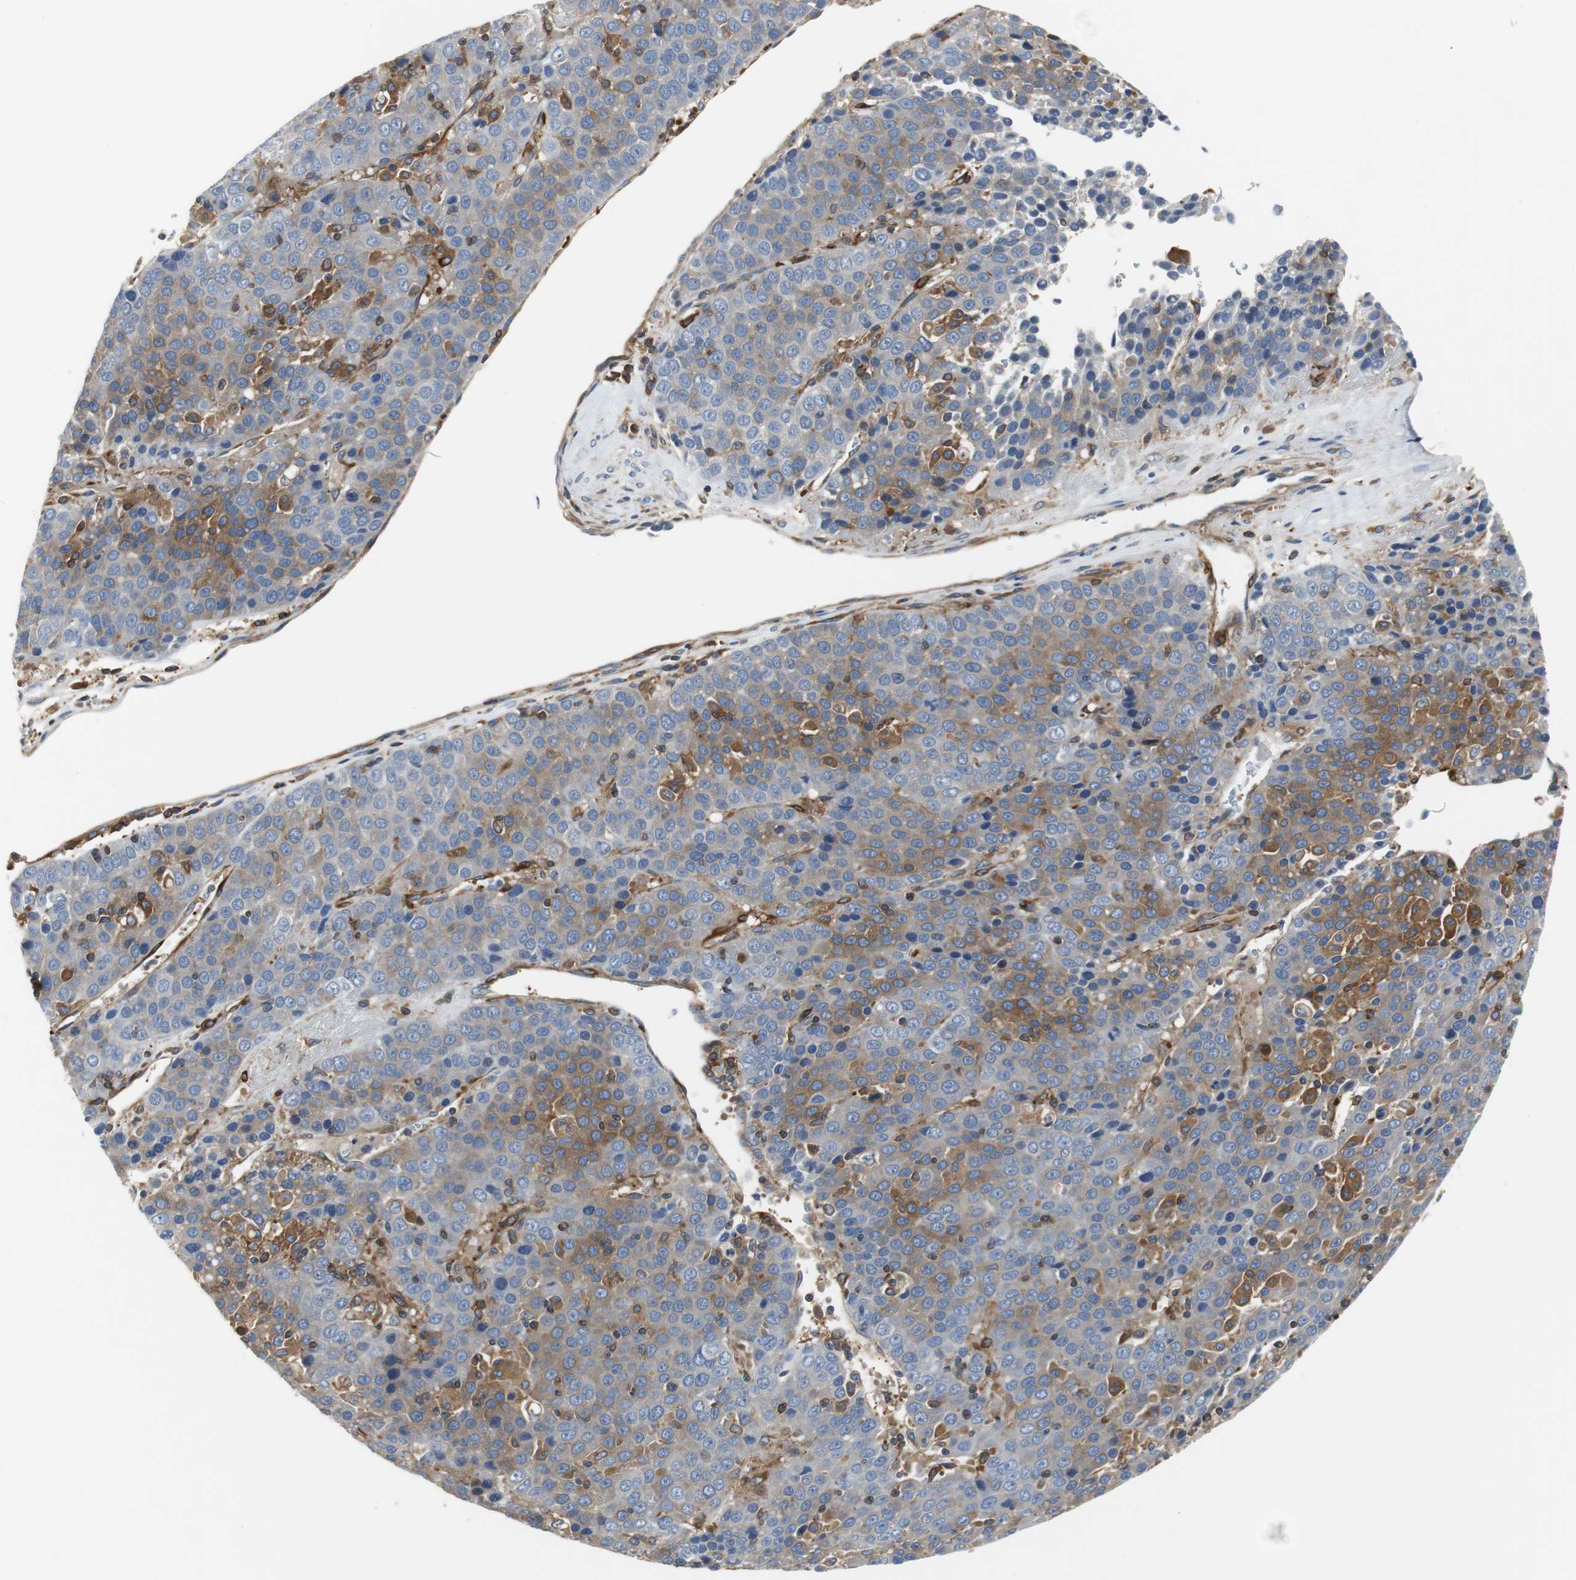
{"staining": {"intensity": "moderate", "quantity": "25%-75%", "location": "cytoplasmic/membranous"}, "tissue": "liver cancer", "cell_type": "Tumor cells", "image_type": "cancer", "snomed": [{"axis": "morphology", "description": "Carcinoma, Hepatocellular, NOS"}, {"axis": "topography", "description": "Liver"}], "caption": "Immunohistochemical staining of human liver hepatocellular carcinoma demonstrates moderate cytoplasmic/membranous protein positivity in about 25%-75% of tumor cells.", "gene": "GYS1", "patient": {"sex": "female", "age": 53}}